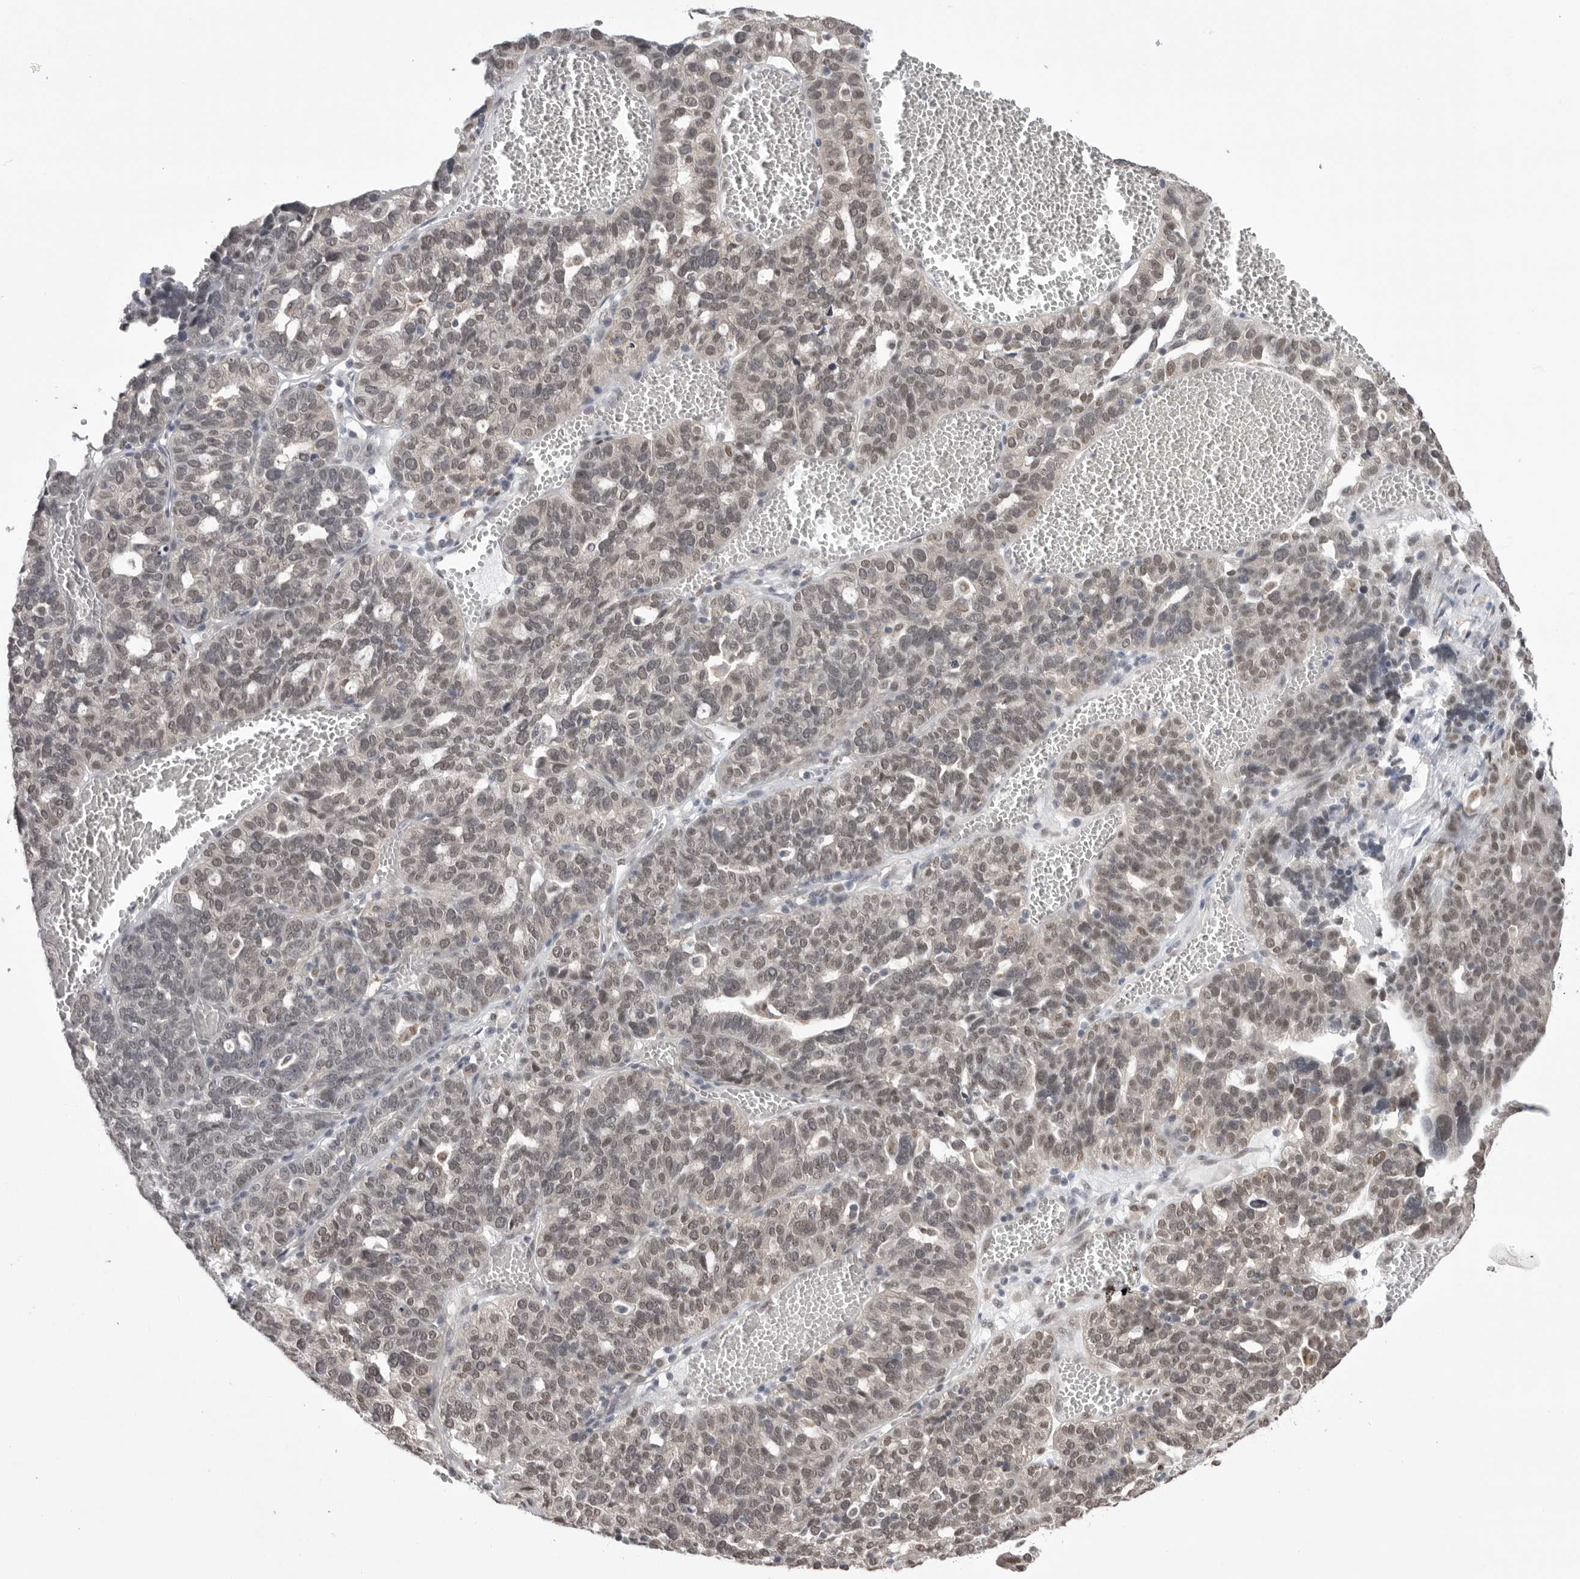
{"staining": {"intensity": "weak", "quantity": "25%-75%", "location": "nuclear"}, "tissue": "ovarian cancer", "cell_type": "Tumor cells", "image_type": "cancer", "snomed": [{"axis": "morphology", "description": "Cystadenocarcinoma, serous, NOS"}, {"axis": "topography", "description": "Ovary"}], "caption": "Immunohistochemistry (IHC) (DAB) staining of human ovarian serous cystadenocarcinoma displays weak nuclear protein positivity in approximately 25%-75% of tumor cells. The protein is shown in brown color, while the nuclei are stained blue.", "gene": "BCLAF3", "patient": {"sex": "female", "age": 59}}